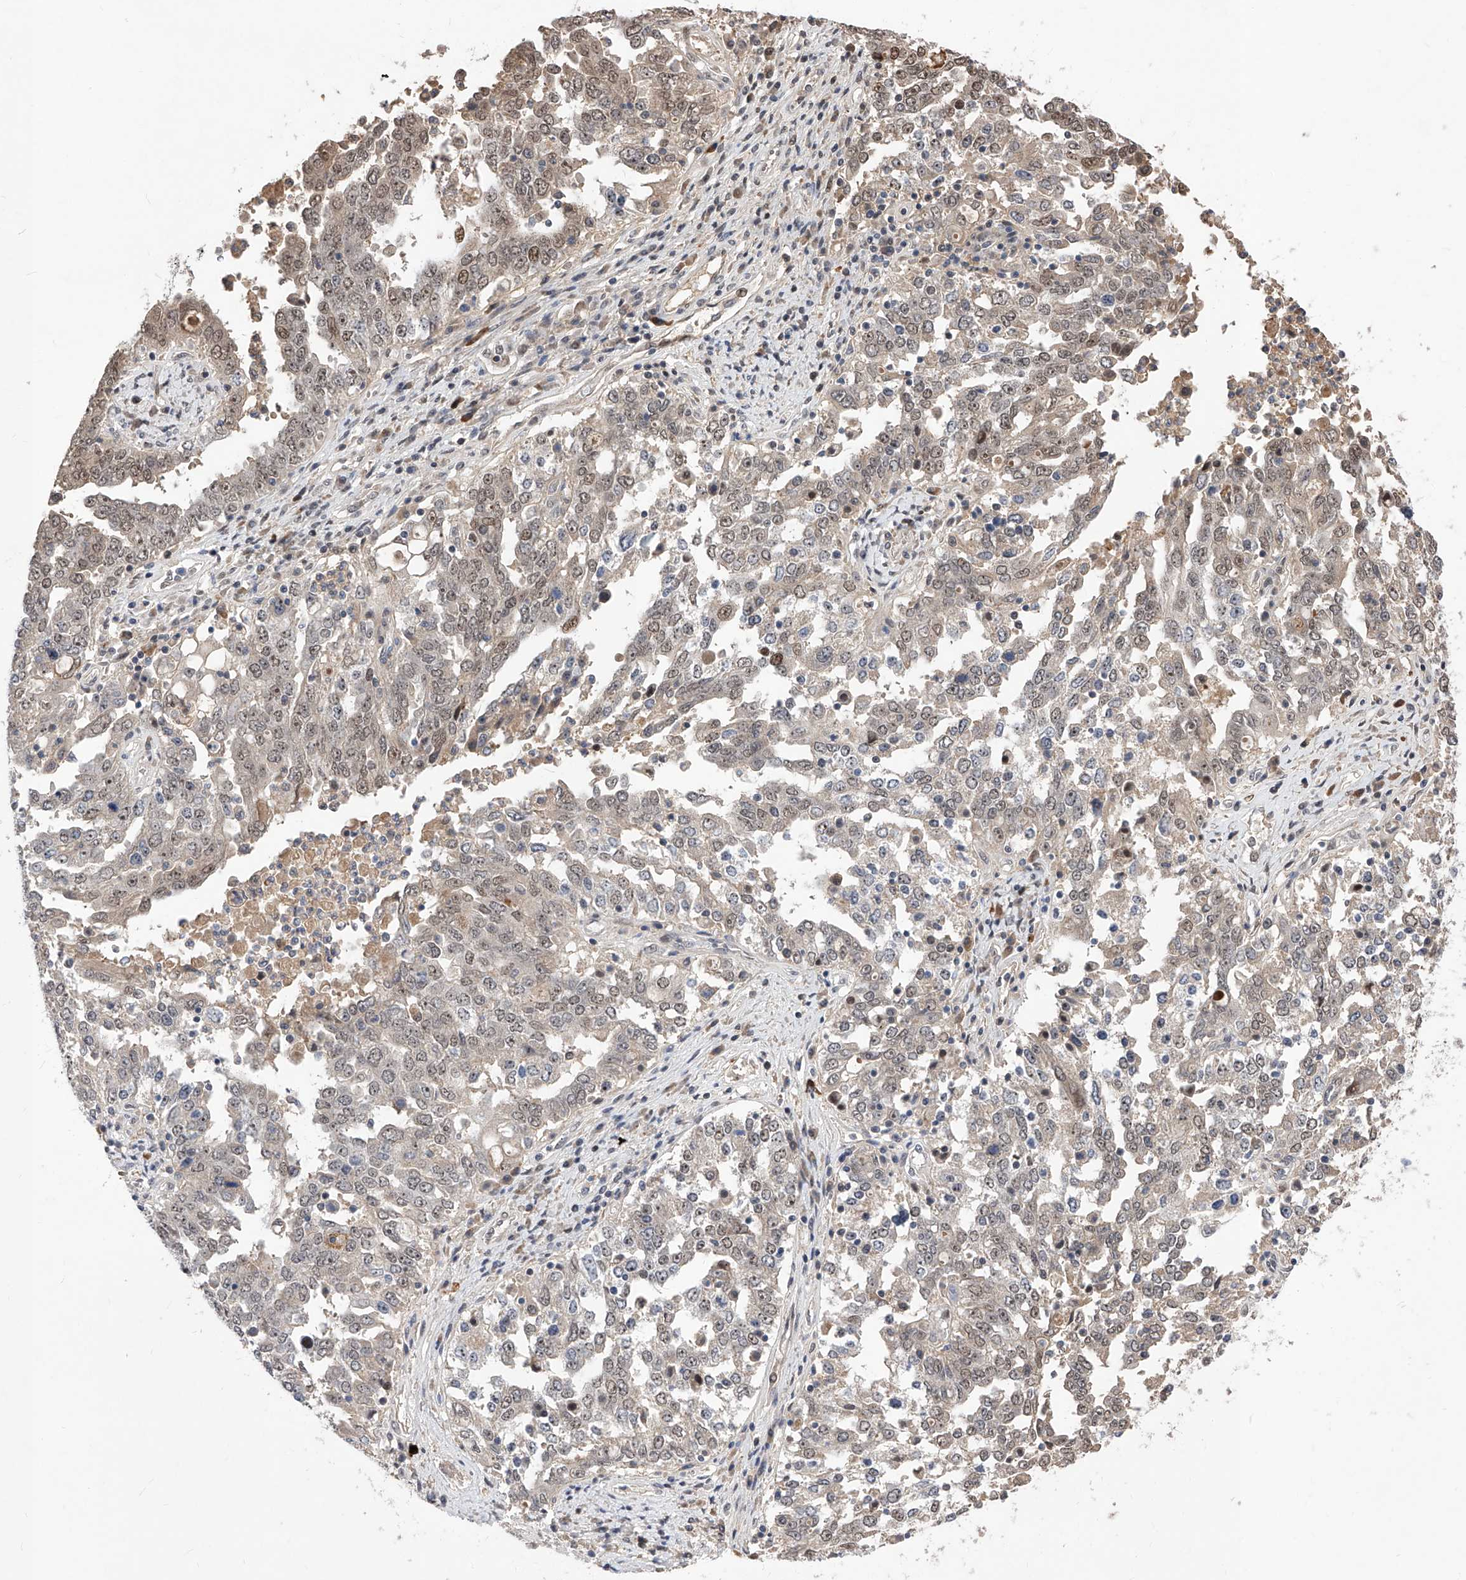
{"staining": {"intensity": "weak", "quantity": "25%-75%", "location": "nuclear"}, "tissue": "ovarian cancer", "cell_type": "Tumor cells", "image_type": "cancer", "snomed": [{"axis": "morphology", "description": "Carcinoma, endometroid"}, {"axis": "topography", "description": "Ovary"}], "caption": "Protein expression analysis of endometroid carcinoma (ovarian) demonstrates weak nuclear staining in about 25%-75% of tumor cells. Nuclei are stained in blue.", "gene": "LGR4", "patient": {"sex": "female", "age": 62}}